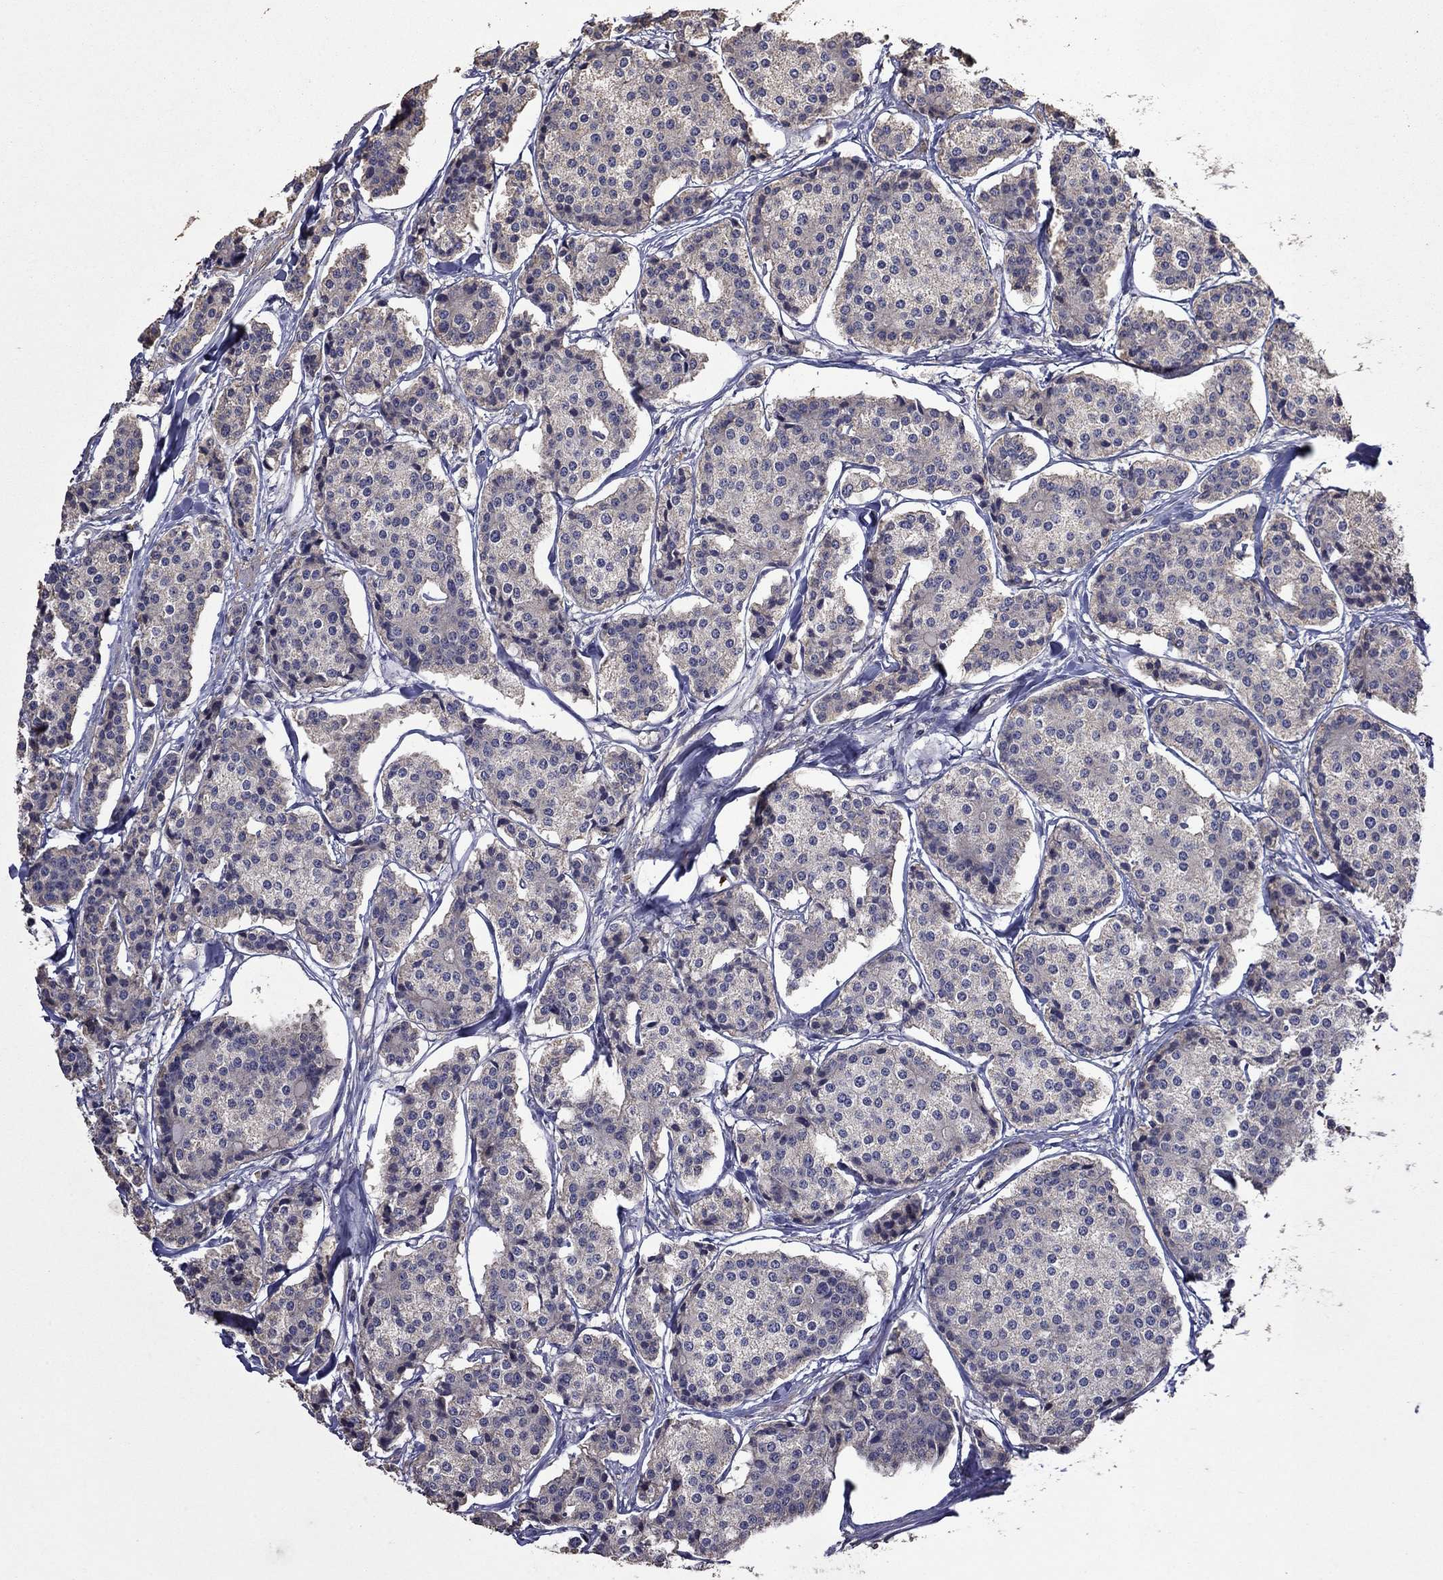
{"staining": {"intensity": "negative", "quantity": "none", "location": "none"}, "tissue": "carcinoid", "cell_type": "Tumor cells", "image_type": "cancer", "snomed": [{"axis": "morphology", "description": "Carcinoid, malignant, NOS"}, {"axis": "topography", "description": "Small intestine"}], "caption": "Human carcinoid (malignant) stained for a protein using IHC reveals no expression in tumor cells.", "gene": "SATB1", "patient": {"sex": "female", "age": 65}}